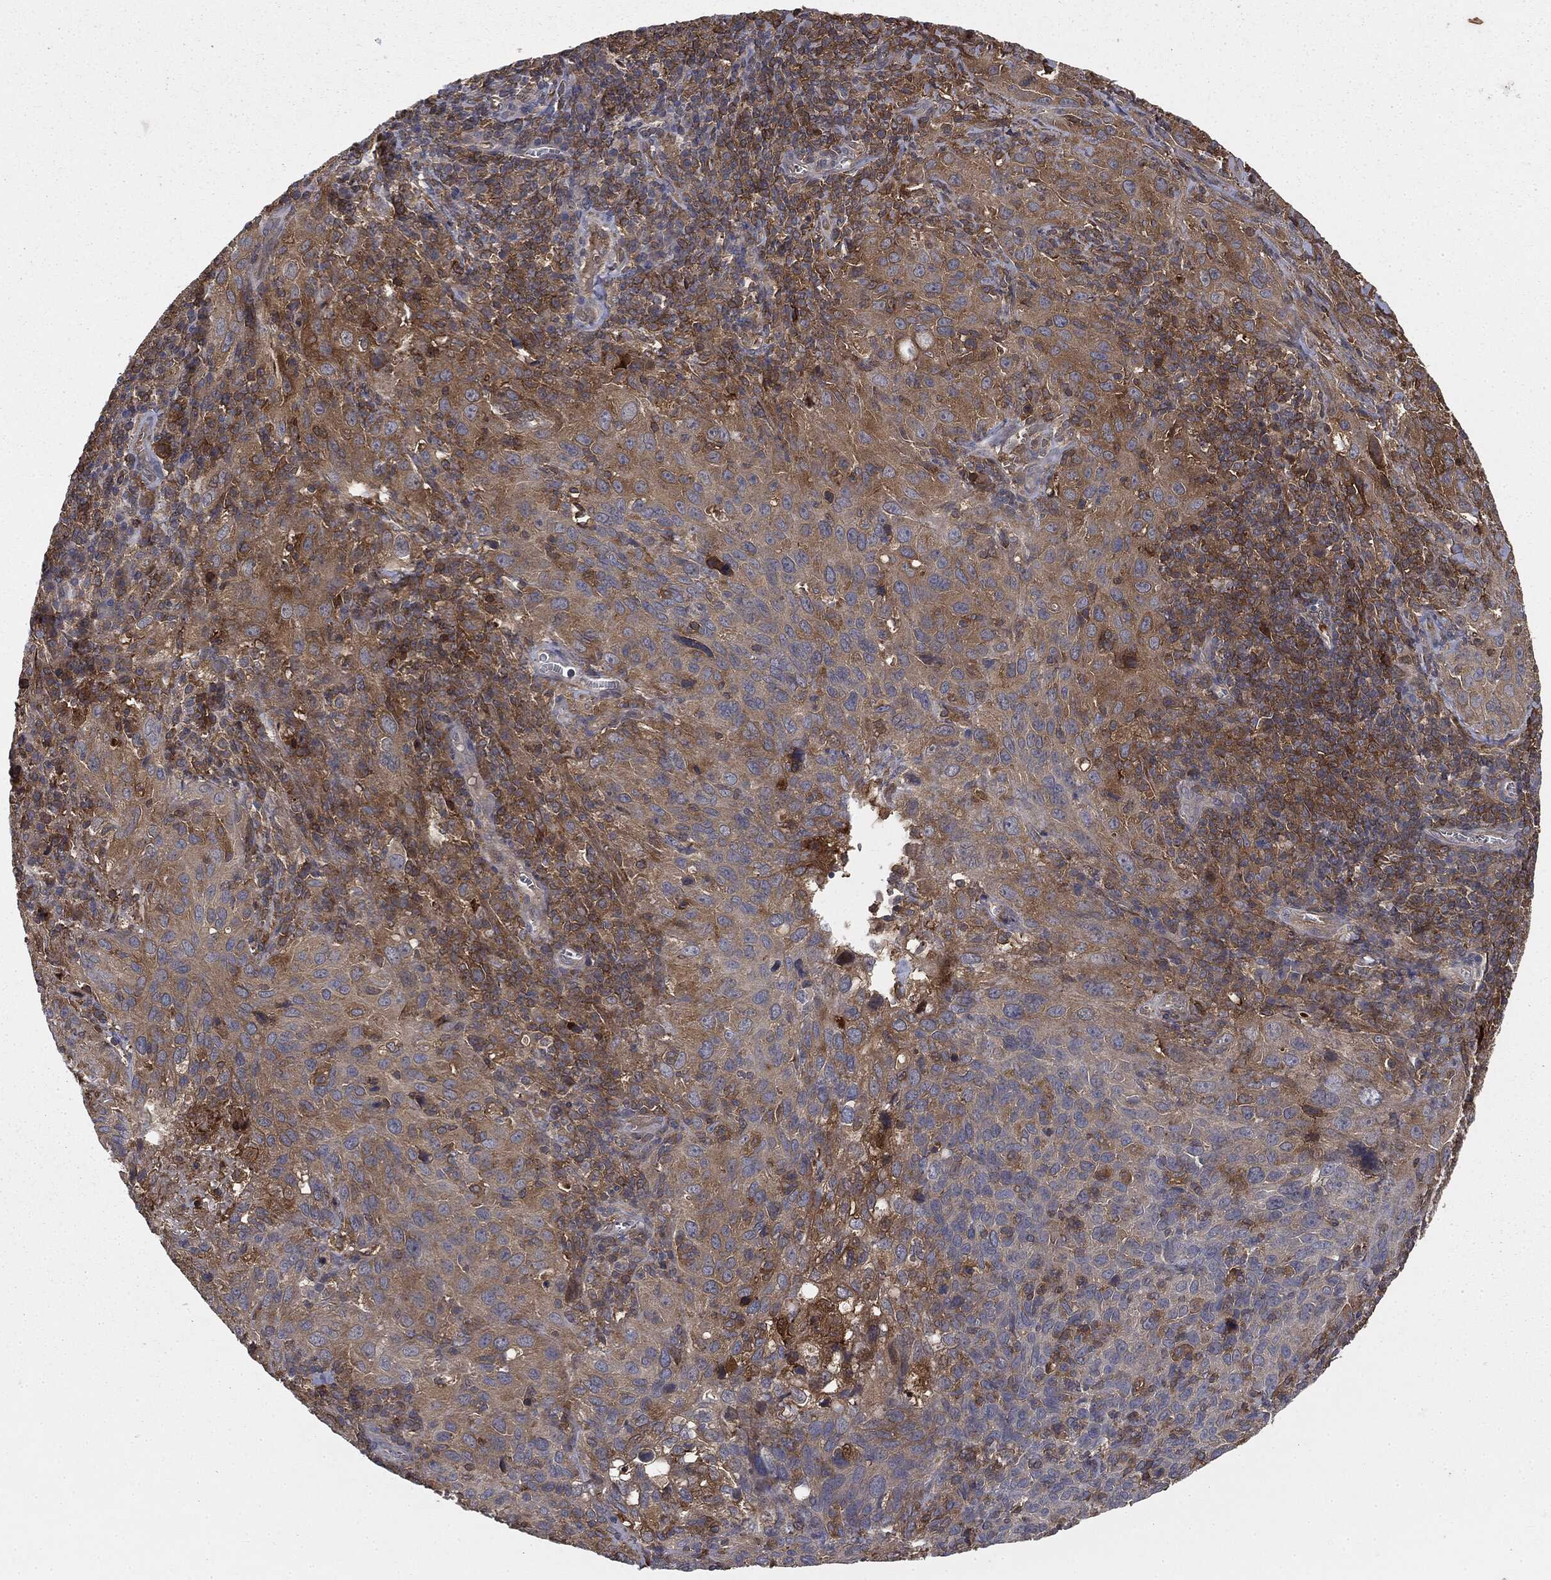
{"staining": {"intensity": "moderate", "quantity": "<25%", "location": "cytoplasmic/membranous"}, "tissue": "cervical cancer", "cell_type": "Tumor cells", "image_type": "cancer", "snomed": [{"axis": "morphology", "description": "Squamous cell carcinoma, NOS"}, {"axis": "topography", "description": "Cervix"}], "caption": "Protein expression analysis of squamous cell carcinoma (cervical) displays moderate cytoplasmic/membranous expression in about <25% of tumor cells.", "gene": "GNB5", "patient": {"sex": "female", "age": 51}}